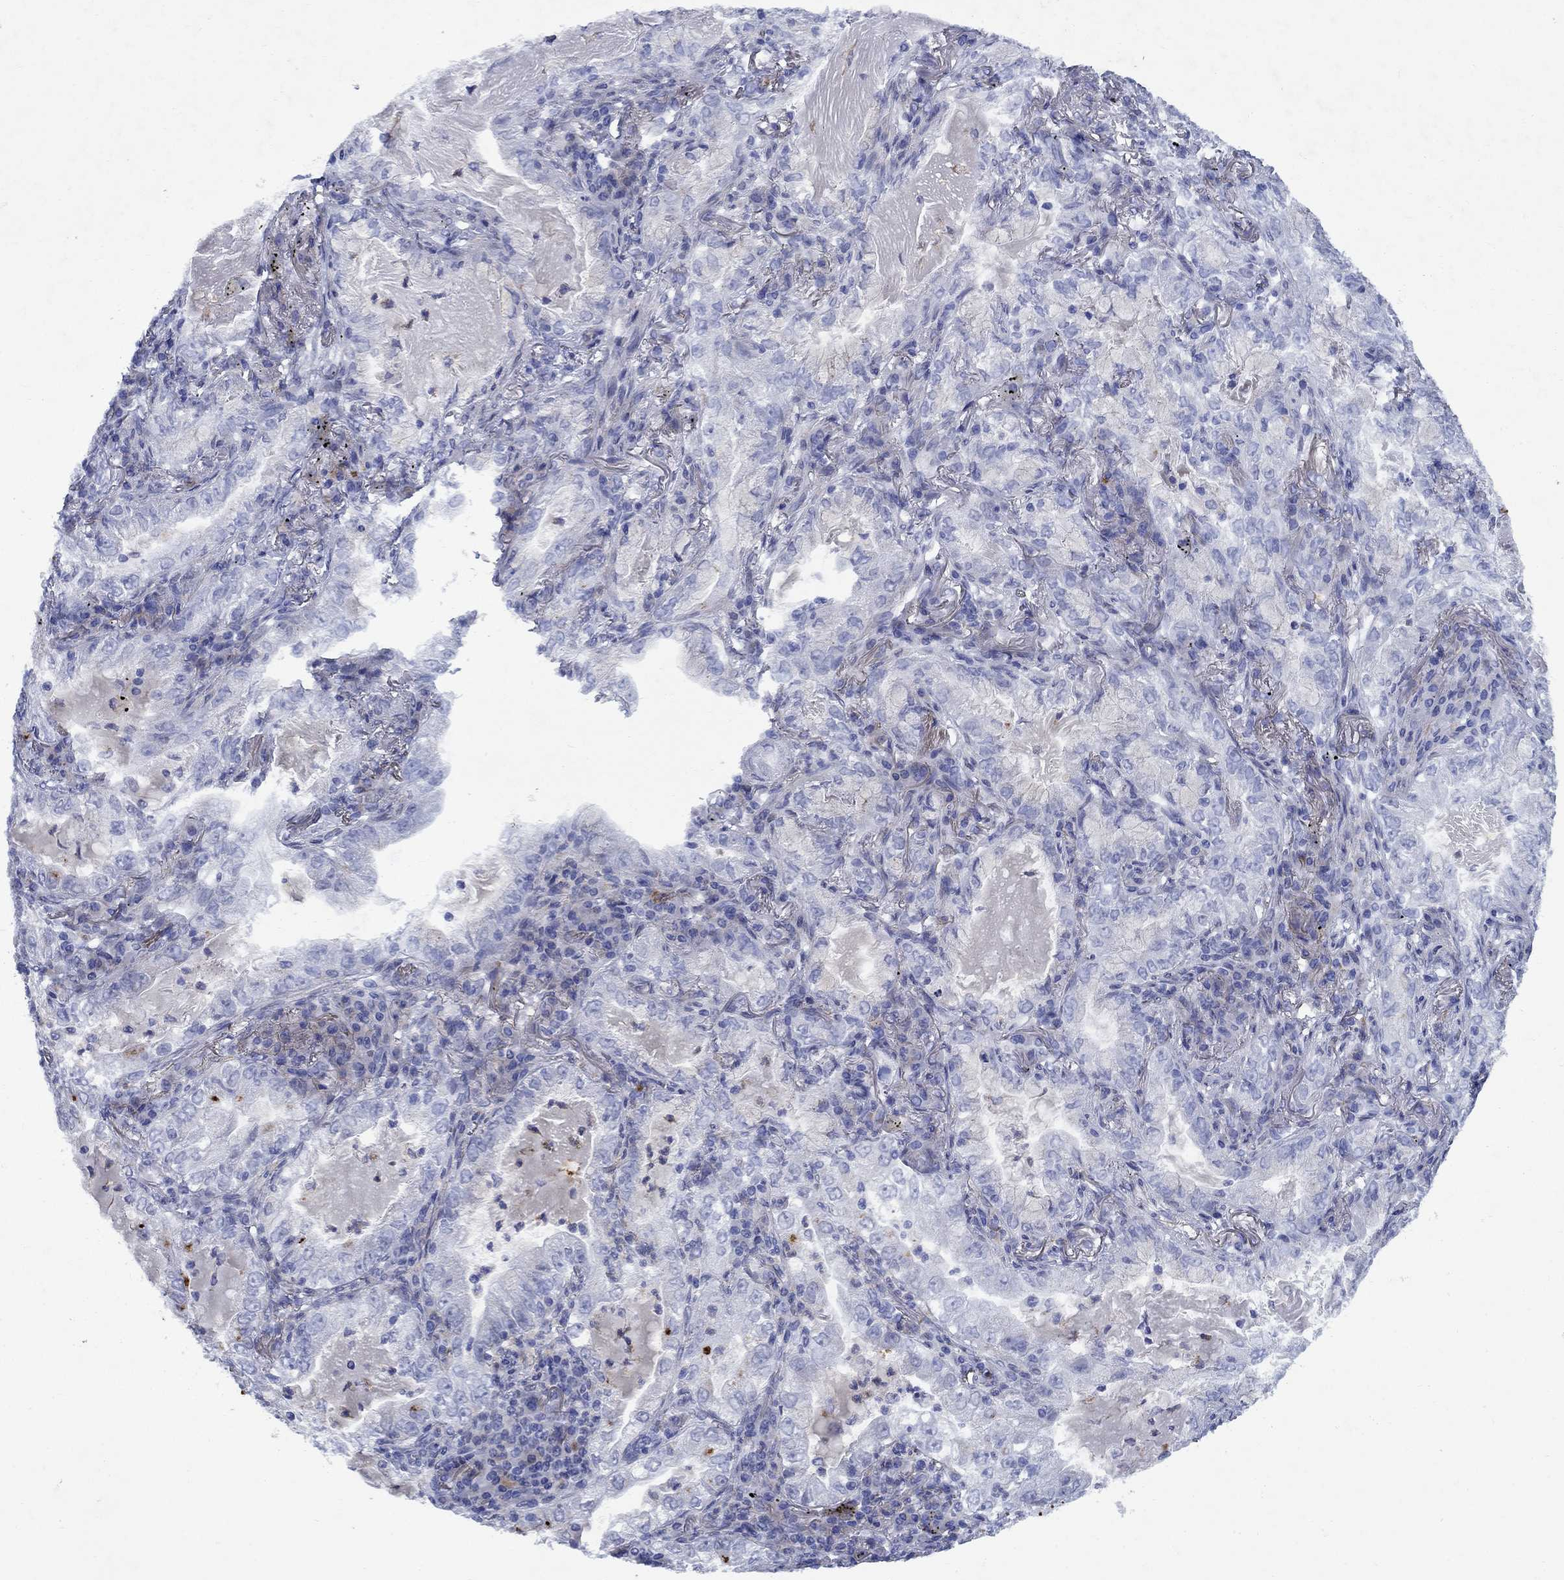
{"staining": {"intensity": "negative", "quantity": "none", "location": "none"}, "tissue": "lung cancer", "cell_type": "Tumor cells", "image_type": "cancer", "snomed": [{"axis": "morphology", "description": "Adenocarcinoma, NOS"}, {"axis": "topography", "description": "Lung"}], "caption": "Protein analysis of lung adenocarcinoma reveals no significant positivity in tumor cells.", "gene": "STAB2", "patient": {"sex": "female", "age": 73}}